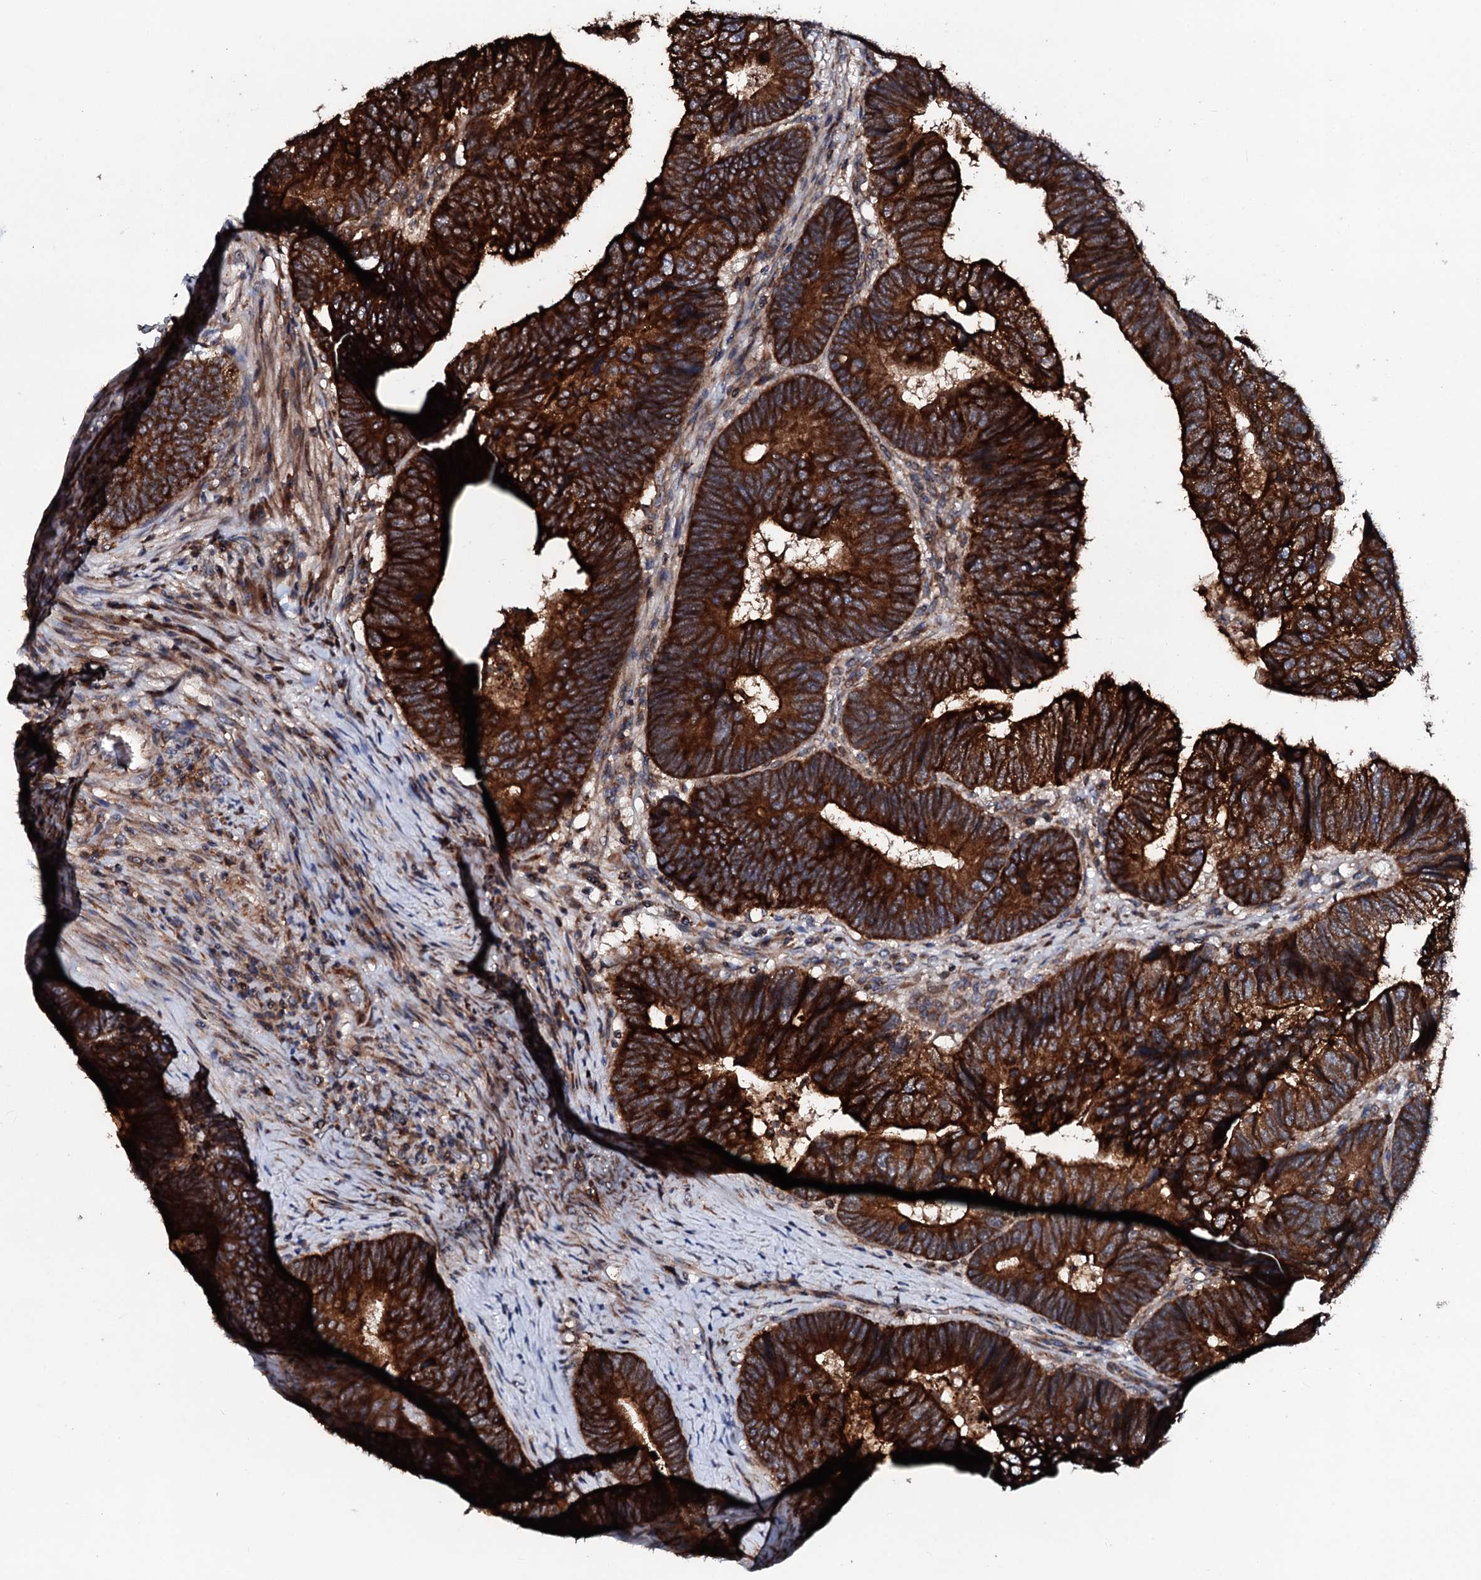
{"staining": {"intensity": "strong", "quantity": ">75%", "location": "cytoplasmic/membranous"}, "tissue": "colorectal cancer", "cell_type": "Tumor cells", "image_type": "cancer", "snomed": [{"axis": "morphology", "description": "Adenocarcinoma, NOS"}, {"axis": "topography", "description": "Colon"}], "caption": "Immunohistochemical staining of colorectal adenocarcinoma demonstrates high levels of strong cytoplasmic/membranous staining in approximately >75% of tumor cells.", "gene": "SDHAF2", "patient": {"sex": "female", "age": 67}}